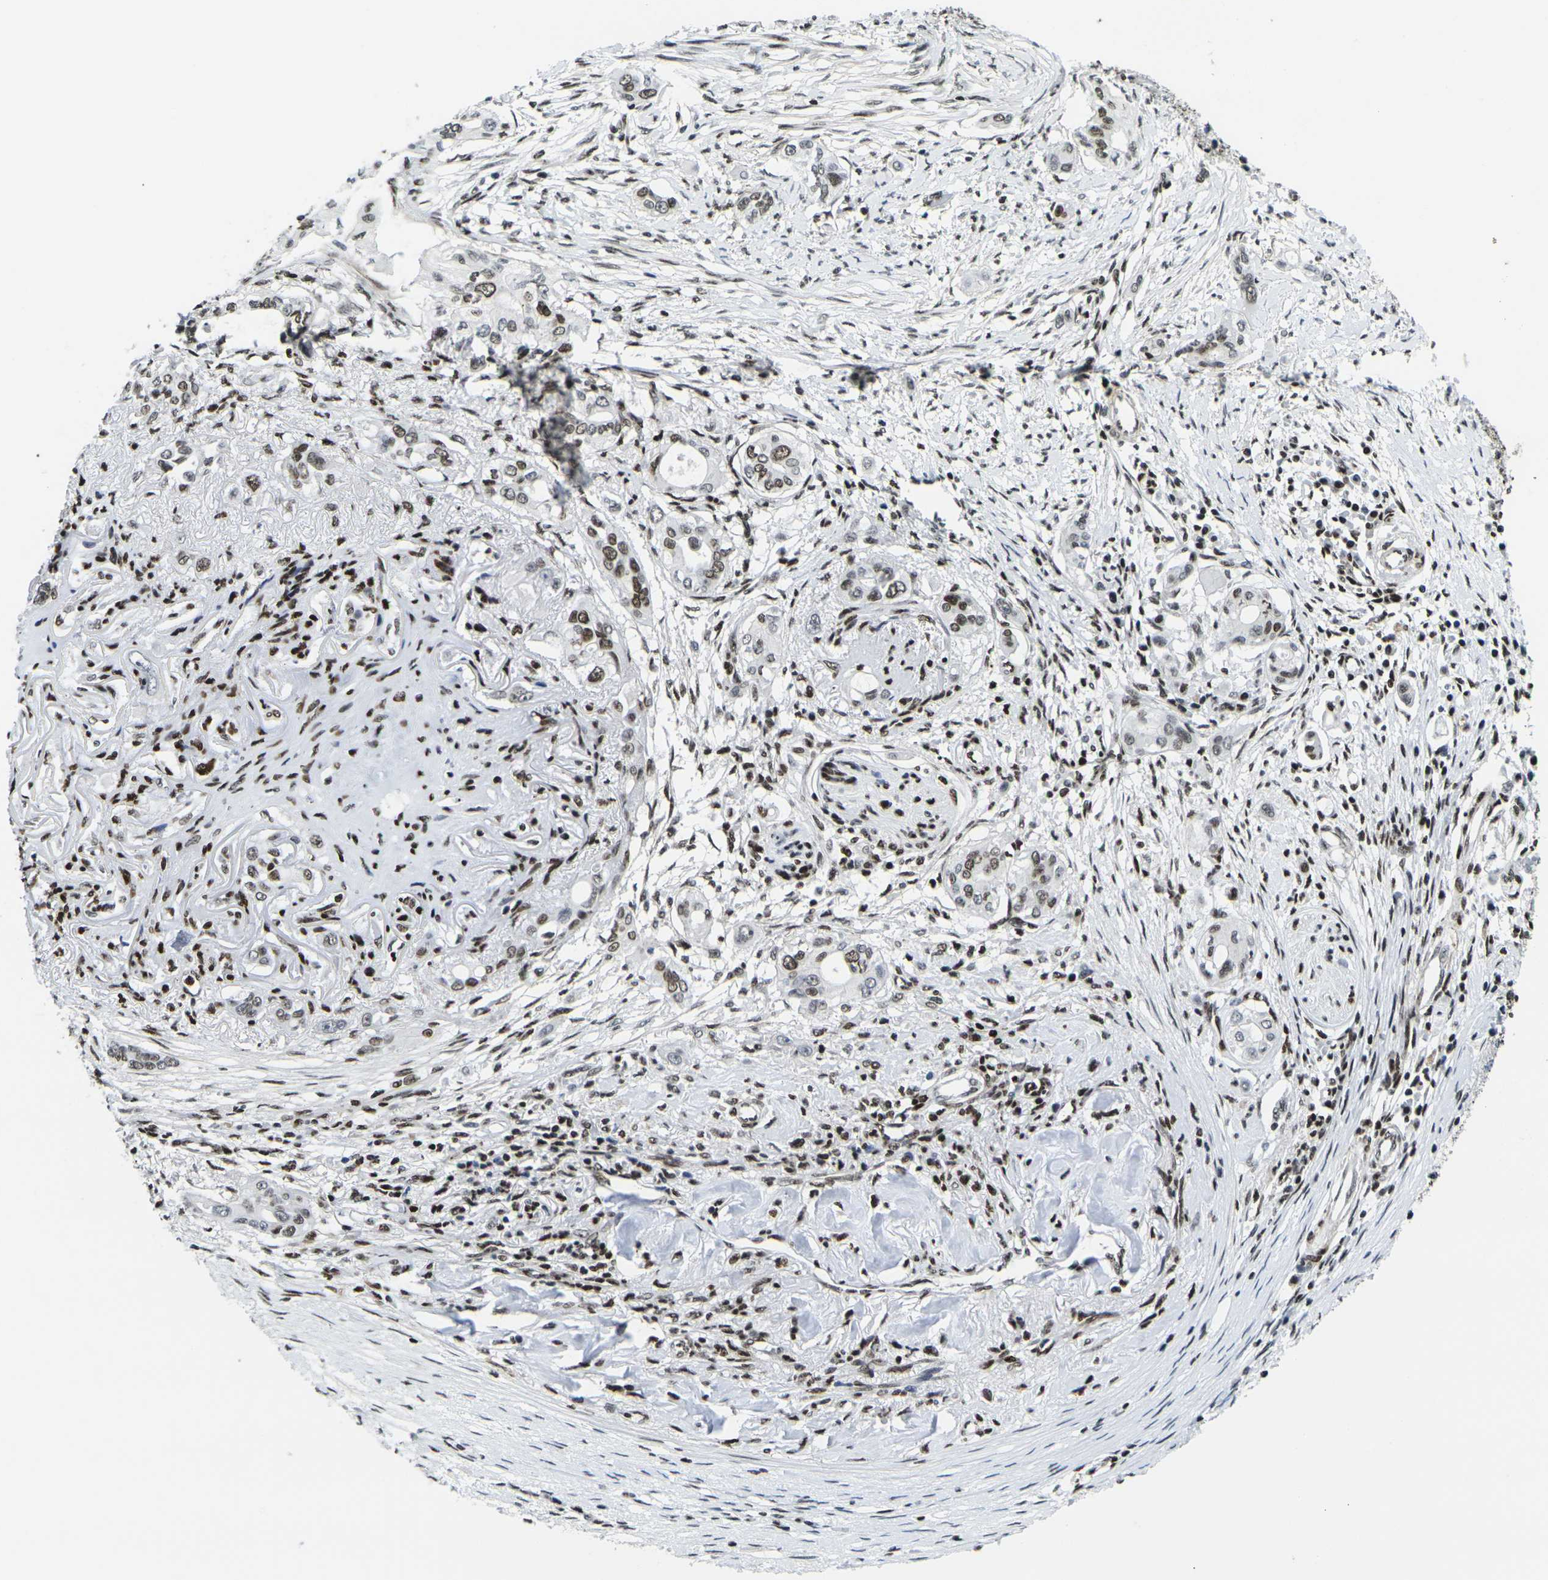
{"staining": {"intensity": "moderate", "quantity": ">75%", "location": "nuclear"}, "tissue": "pancreatic cancer", "cell_type": "Tumor cells", "image_type": "cancer", "snomed": [{"axis": "morphology", "description": "Adenocarcinoma, NOS"}, {"axis": "topography", "description": "Pancreas"}], "caption": "The photomicrograph exhibits immunohistochemical staining of pancreatic cancer. There is moderate nuclear positivity is present in approximately >75% of tumor cells.", "gene": "H1-10", "patient": {"sex": "female", "age": 60}}